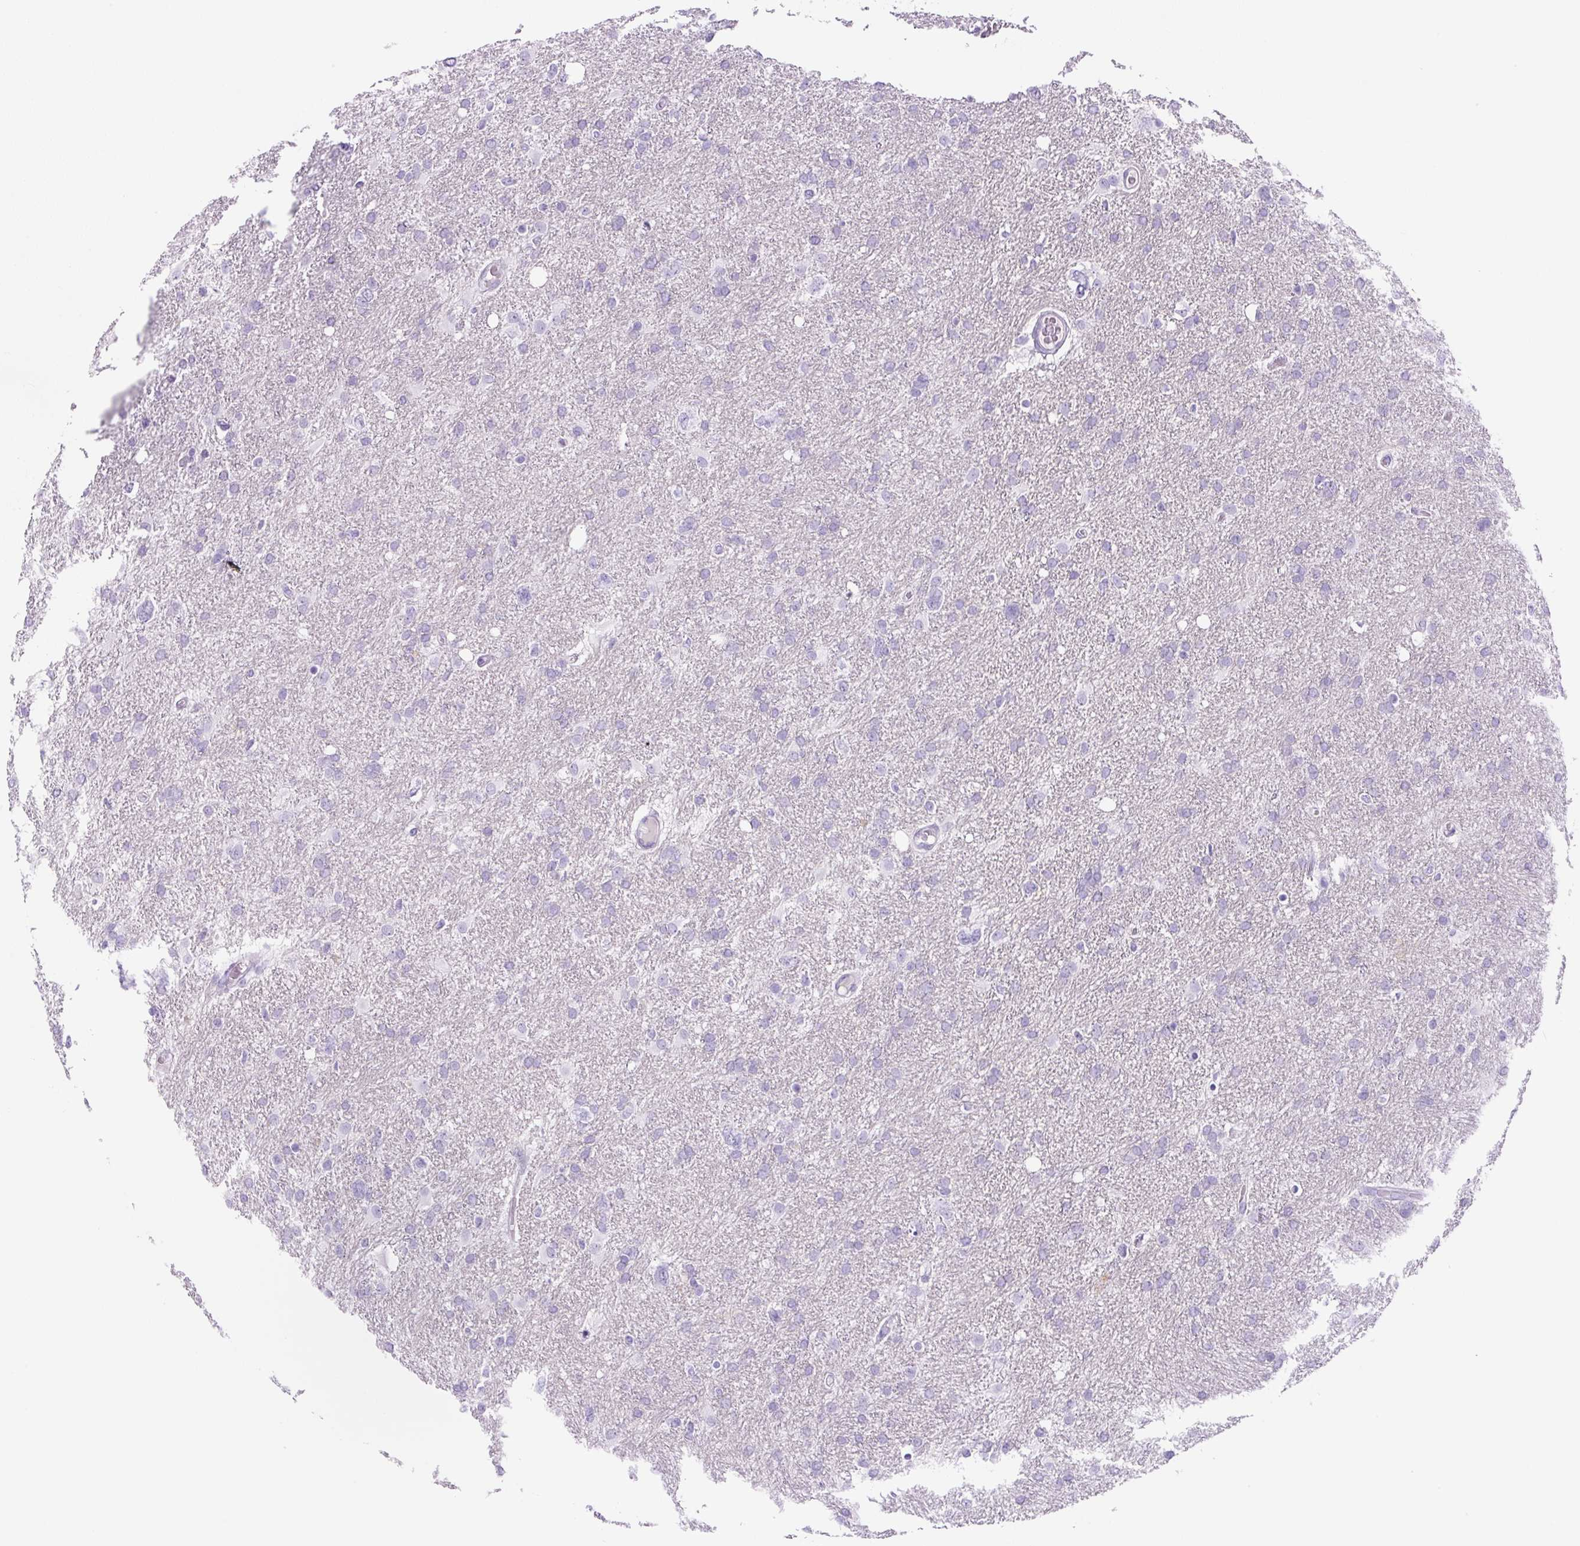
{"staining": {"intensity": "negative", "quantity": "none", "location": "none"}, "tissue": "glioma", "cell_type": "Tumor cells", "image_type": "cancer", "snomed": [{"axis": "morphology", "description": "Glioma, malignant, High grade"}, {"axis": "topography", "description": "Brain"}], "caption": "This is an IHC micrograph of malignant glioma (high-grade). There is no staining in tumor cells.", "gene": "PRRT1", "patient": {"sex": "male", "age": 61}}